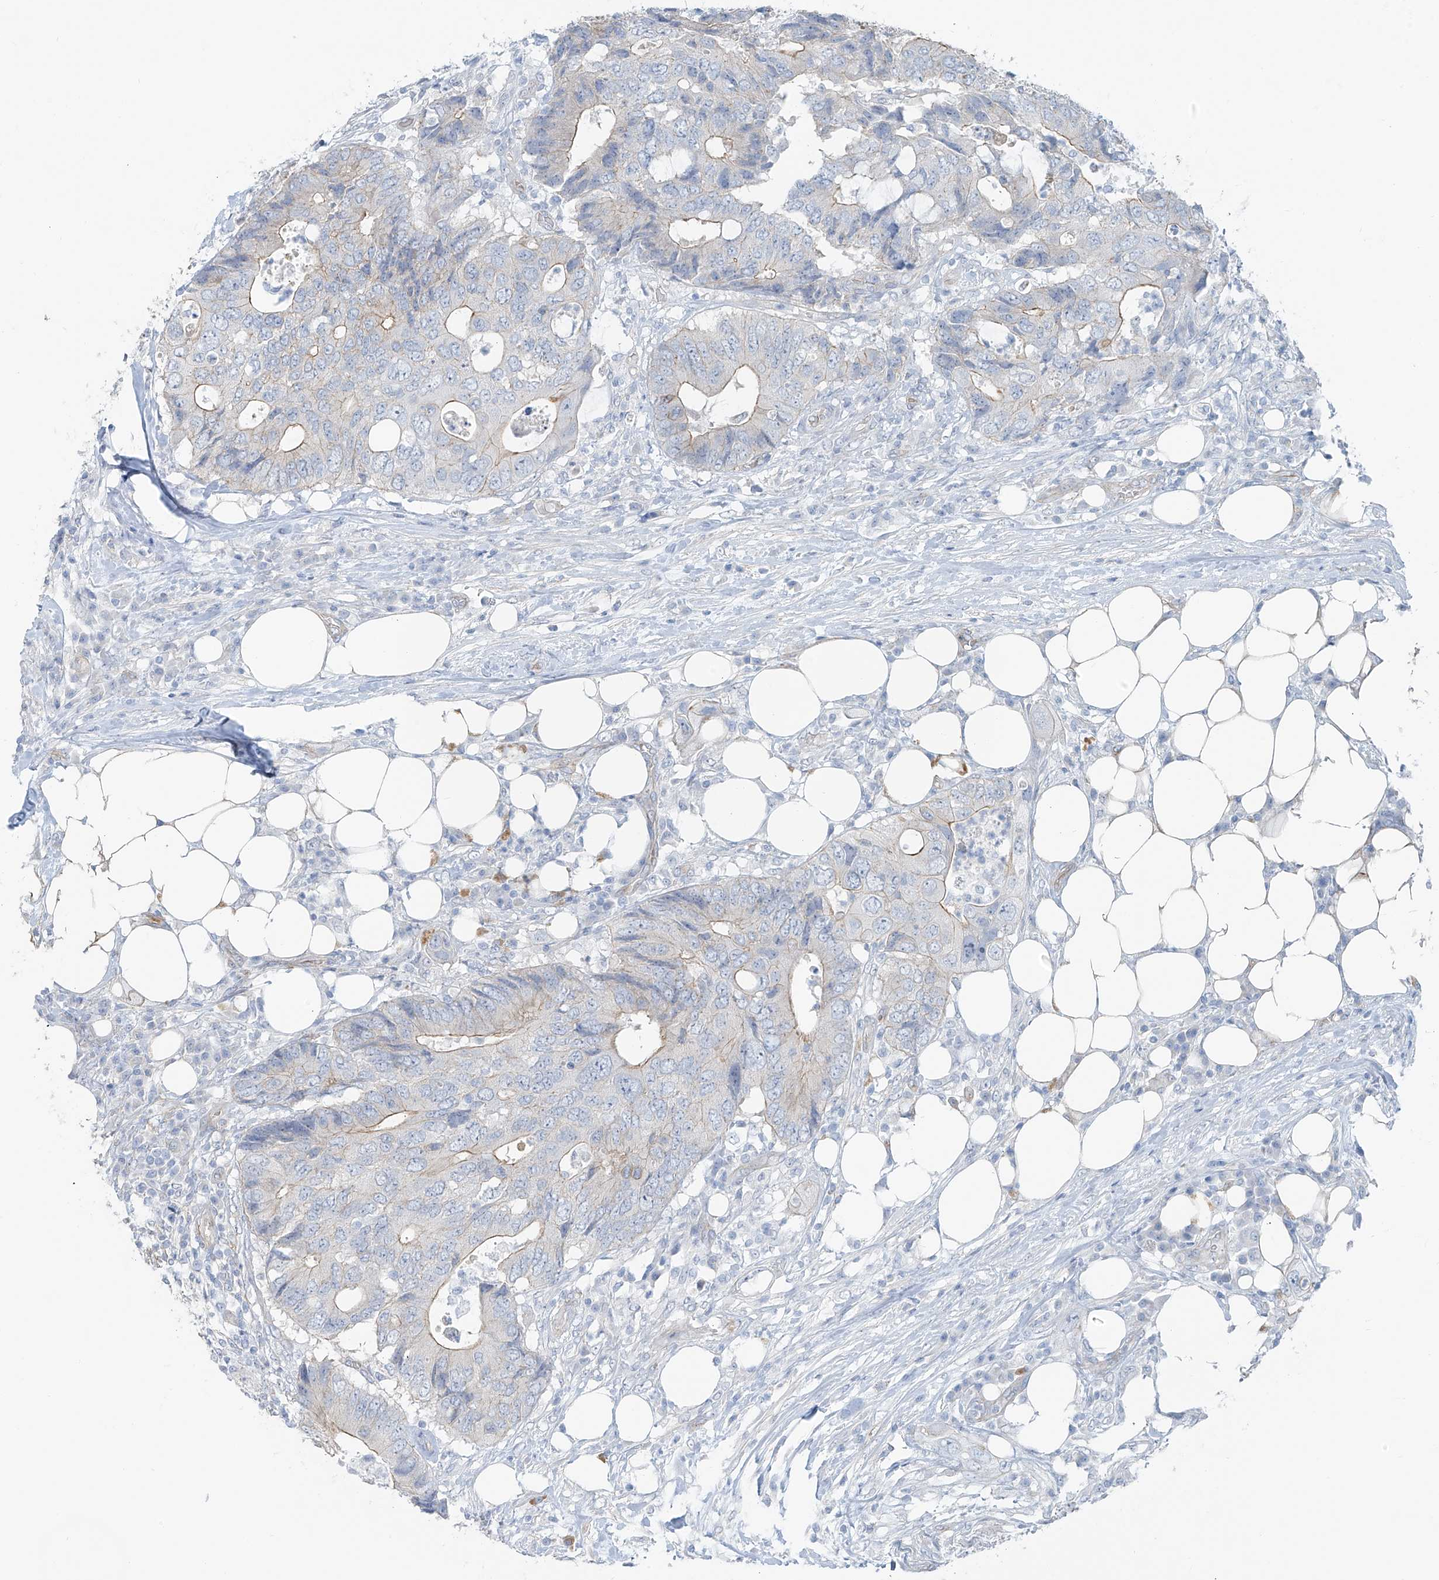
{"staining": {"intensity": "weak", "quantity": "<25%", "location": "cytoplasmic/membranous"}, "tissue": "colorectal cancer", "cell_type": "Tumor cells", "image_type": "cancer", "snomed": [{"axis": "morphology", "description": "Adenocarcinoma, NOS"}, {"axis": "topography", "description": "Colon"}], "caption": "This is a micrograph of immunohistochemistry (IHC) staining of colorectal cancer, which shows no expression in tumor cells.", "gene": "TUBE1", "patient": {"sex": "male", "age": 71}}